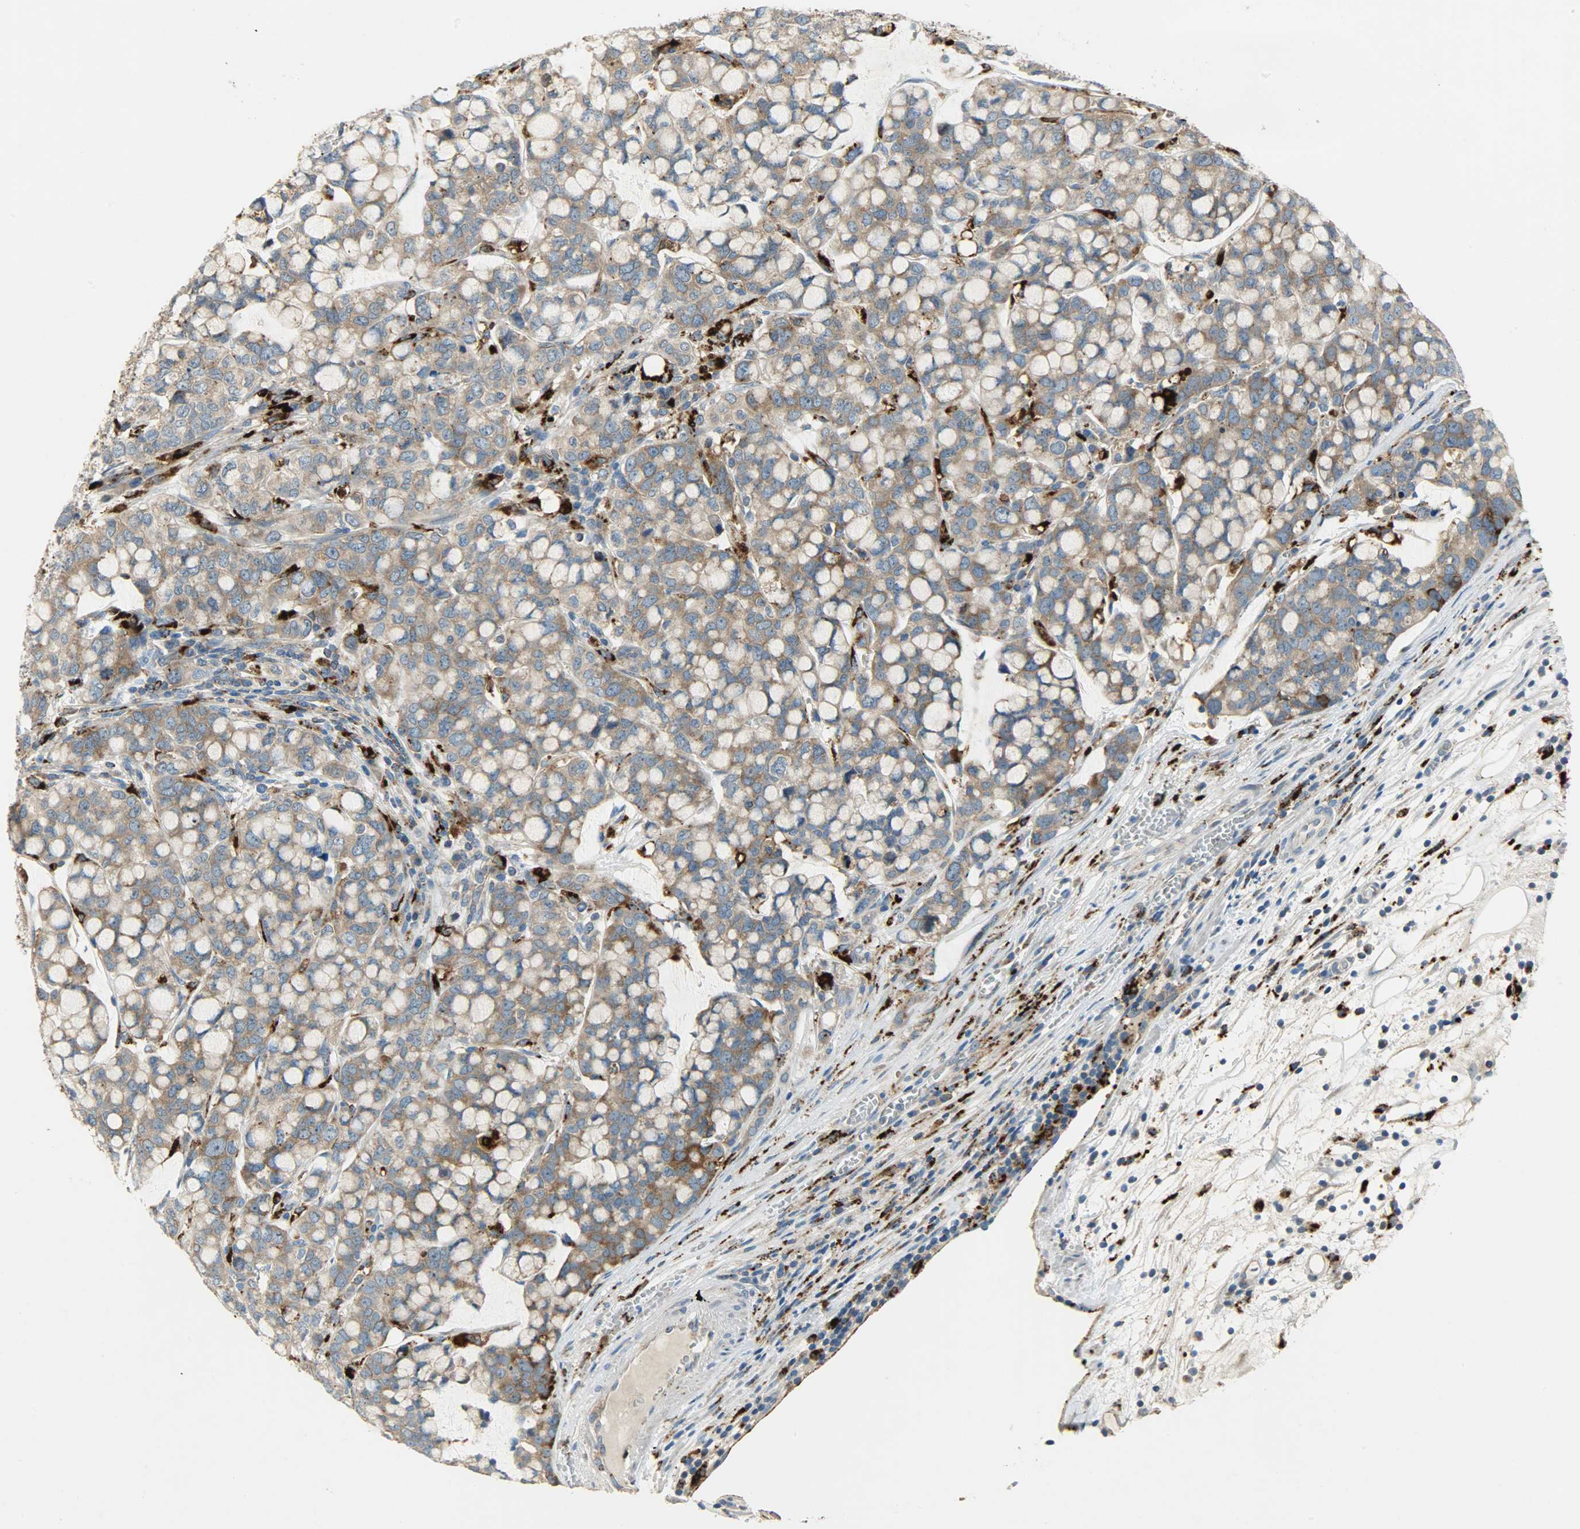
{"staining": {"intensity": "weak", "quantity": ">75%", "location": "cytoplasmic/membranous"}, "tissue": "stomach cancer", "cell_type": "Tumor cells", "image_type": "cancer", "snomed": [{"axis": "morphology", "description": "Adenocarcinoma, NOS"}, {"axis": "topography", "description": "Stomach, lower"}], "caption": "Protein expression analysis of human stomach cancer reveals weak cytoplasmic/membranous staining in approximately >75% of tumor cells.", "gene": "ASAH1", "patient": {"sex": "male", "age": 84}}